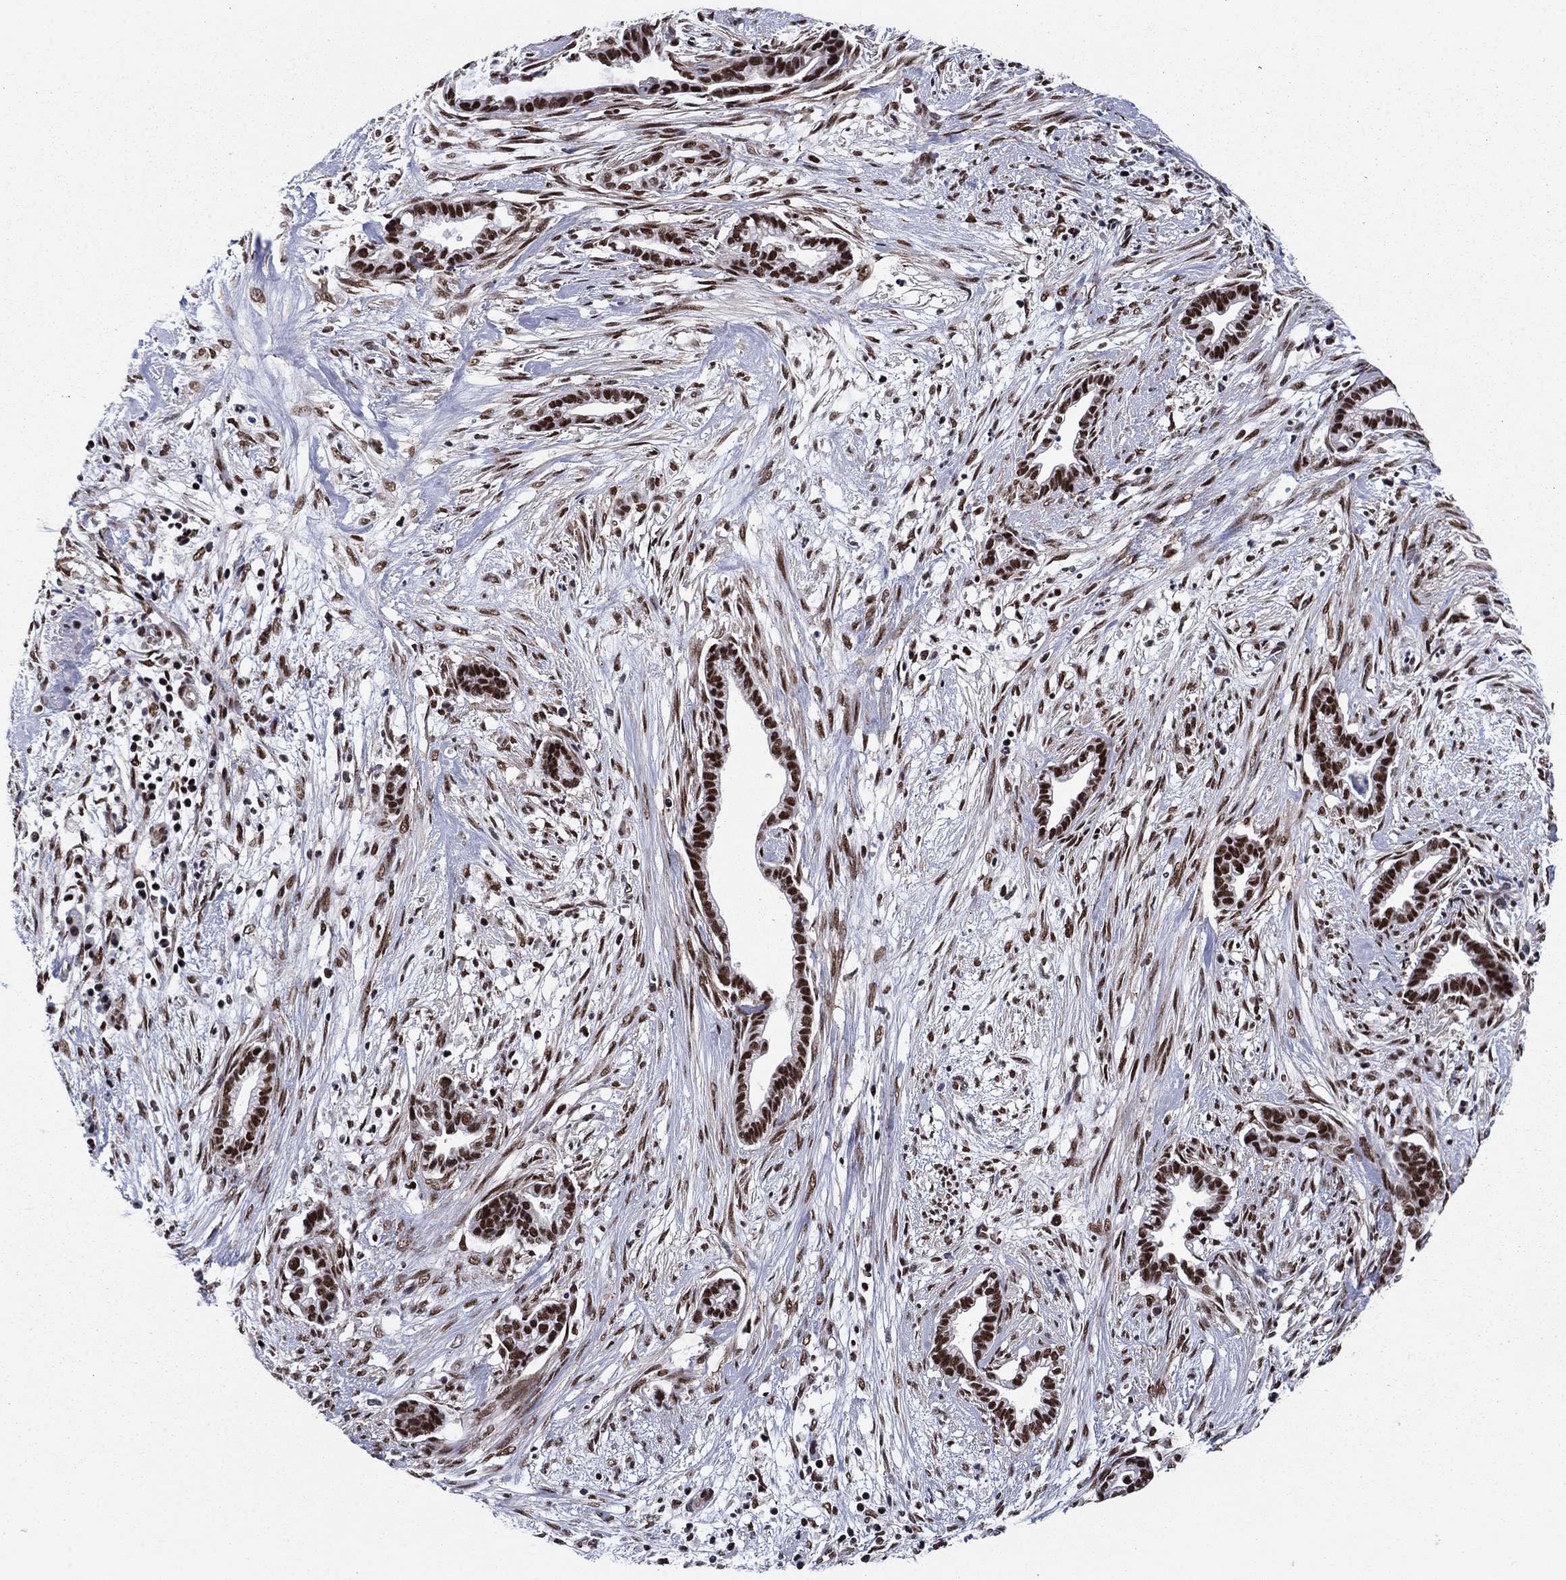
{"staining": {"intensity": "strong", "quantity": ">75%", "location": "nuclear"}, "tissue": "cervical cancer", "cell_type": "Tumor cells", "image_type": "cancer", "snomed": [{"axis": "morphology", "description": "Adenocarcinoma, NOS"}, {"axis": "topography", "description": "Cervix"}], "caption": "Brown immunohistochemical staining in adenocarcinoma (cervical) demonstrates strong nuclear expression in about >75% of tumor cells.", "gene": "RPRD1B", "patient": {"sex": "female", "age": 62}}